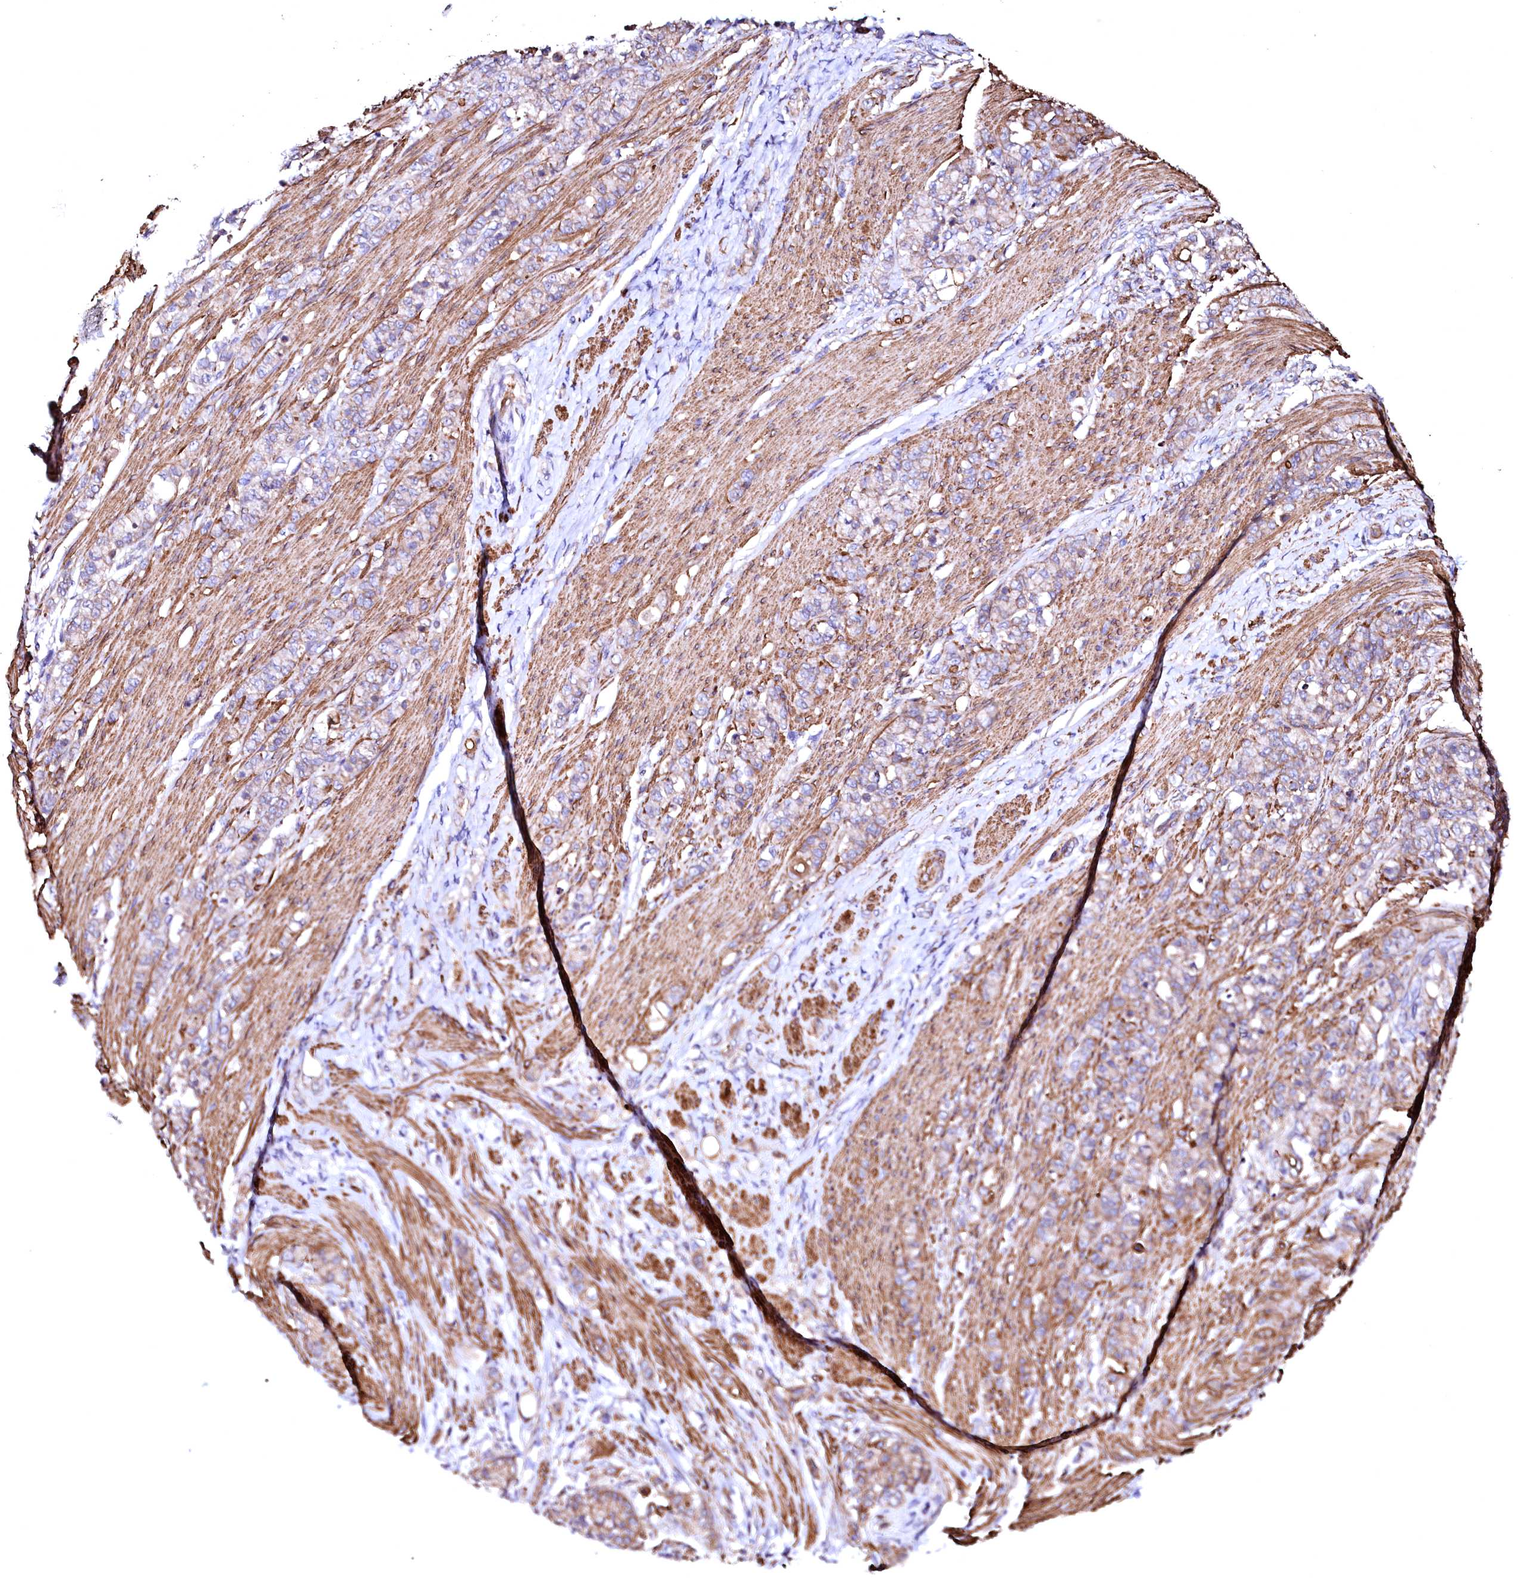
{"staining": {"intensity": "weak", "quantity": "25%-75%", "location": "cytoplasmic/membranous"}, "tissue": "stomach cancer", "cell_type": "Tumor cells", "image_type": "cancer", "snomed": [{"axis": "morphology", "description": "Adenocarcinoma, NOS"}, {"axis": "topography", "description": "Stomach"}], "caption": "Human stomach cancer stained with a brown dye exhibits weak cytoplasmic/membranous positive staining in about 25%-75% of tumor cells.", "gene": "GPR176", "patient": {"sex": "female", "age": 79}}